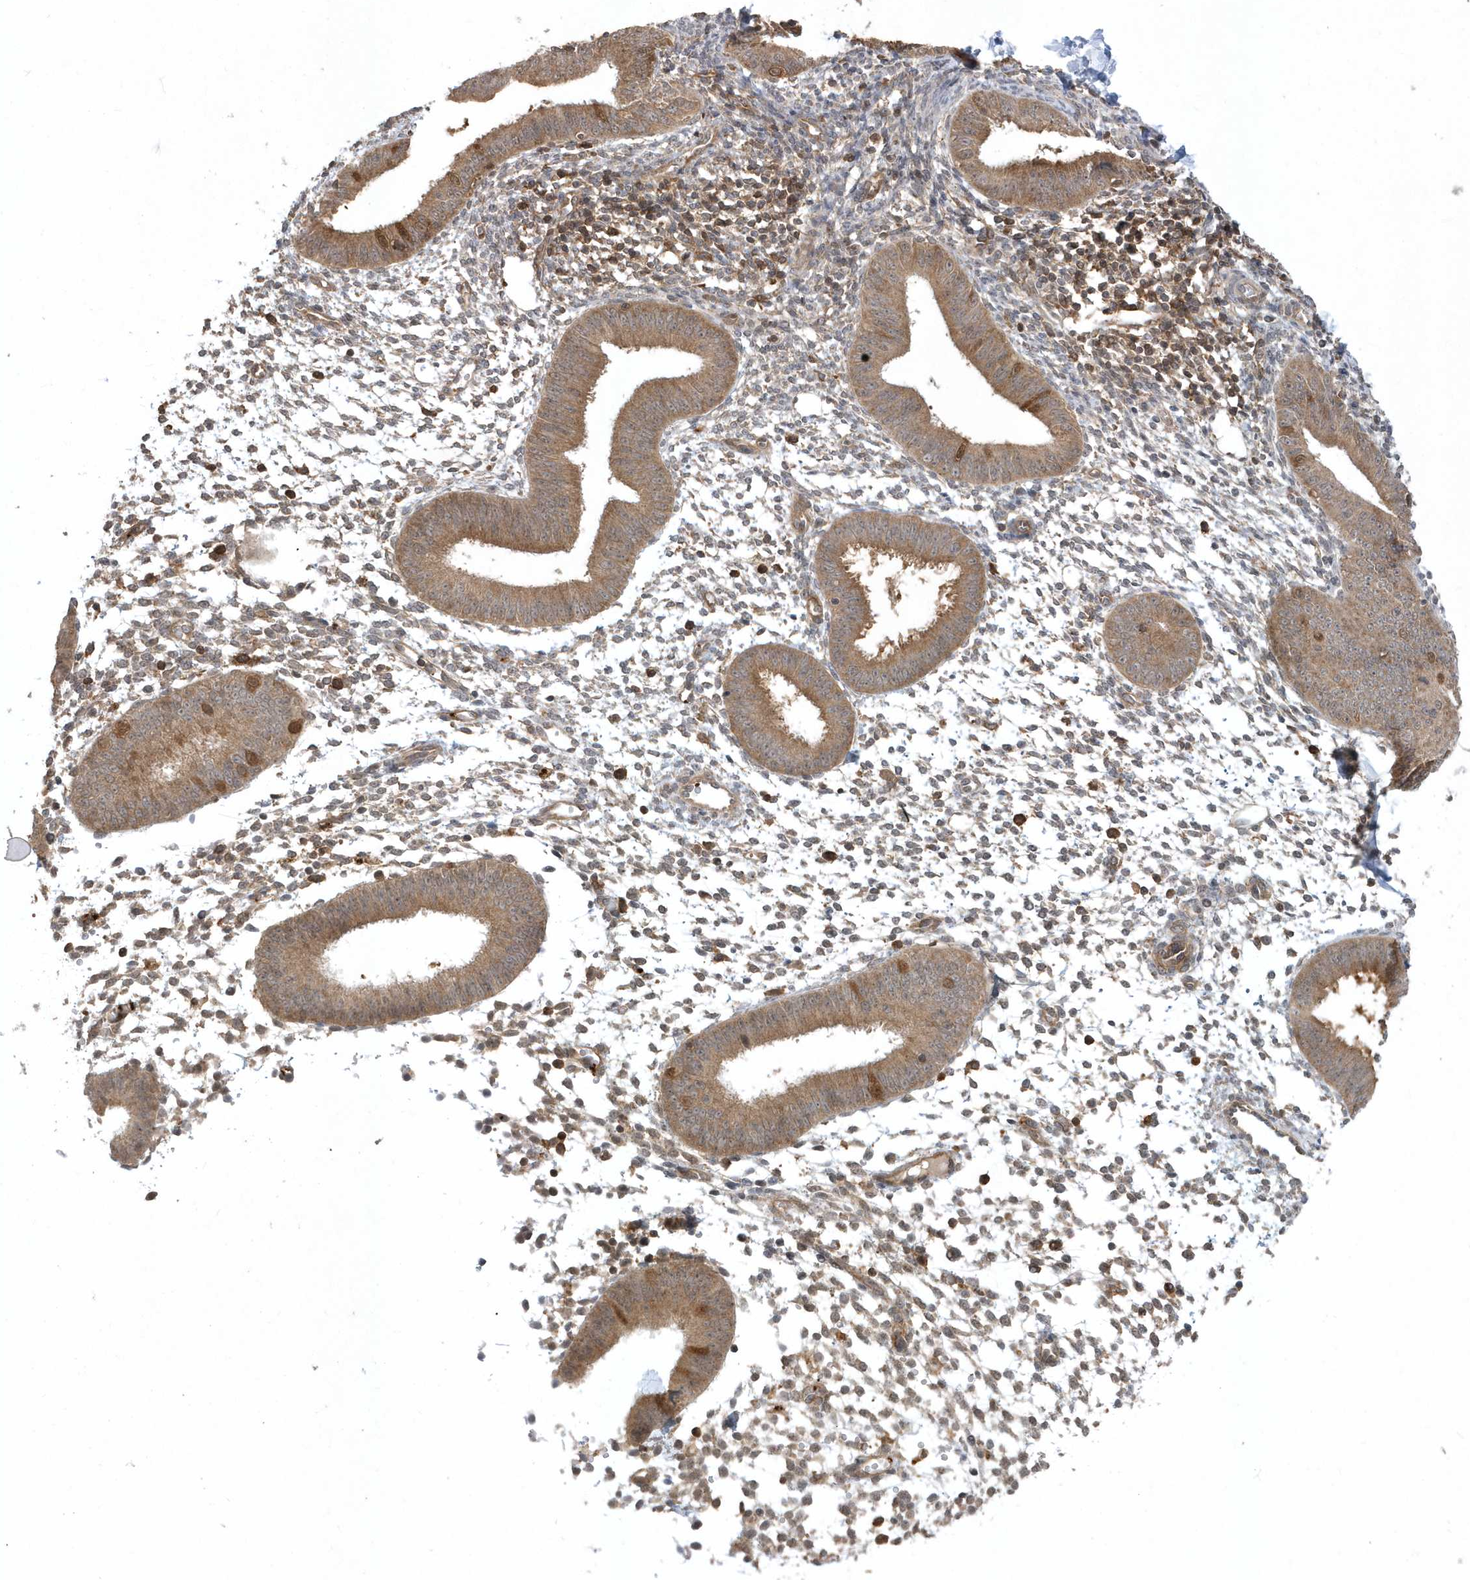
{"staining": {"intensity": "weak", "quantity": "25%-75%", "location": "cytoplasmic/membranous"}, "tissue": "endometrium", "cell_type": "Cells in endometrial stroma", "image_type": "normal", "snomed": [{"axis": "morphology", "description": "Normal tissue, NOS"}, {"axis": "topography", "description": "Uterus"}, {"axis": "topography", "description": "Endometrium"}], "caption": "This micrograph reveals immunohistochemistry staining of benign endometrium, with low weak cytoplasmic/membranous staining in about 25%-75% of cells in endometrial stroma.", "gene": "ACYP1", "patient": {"sex": "female", "age": 48}}